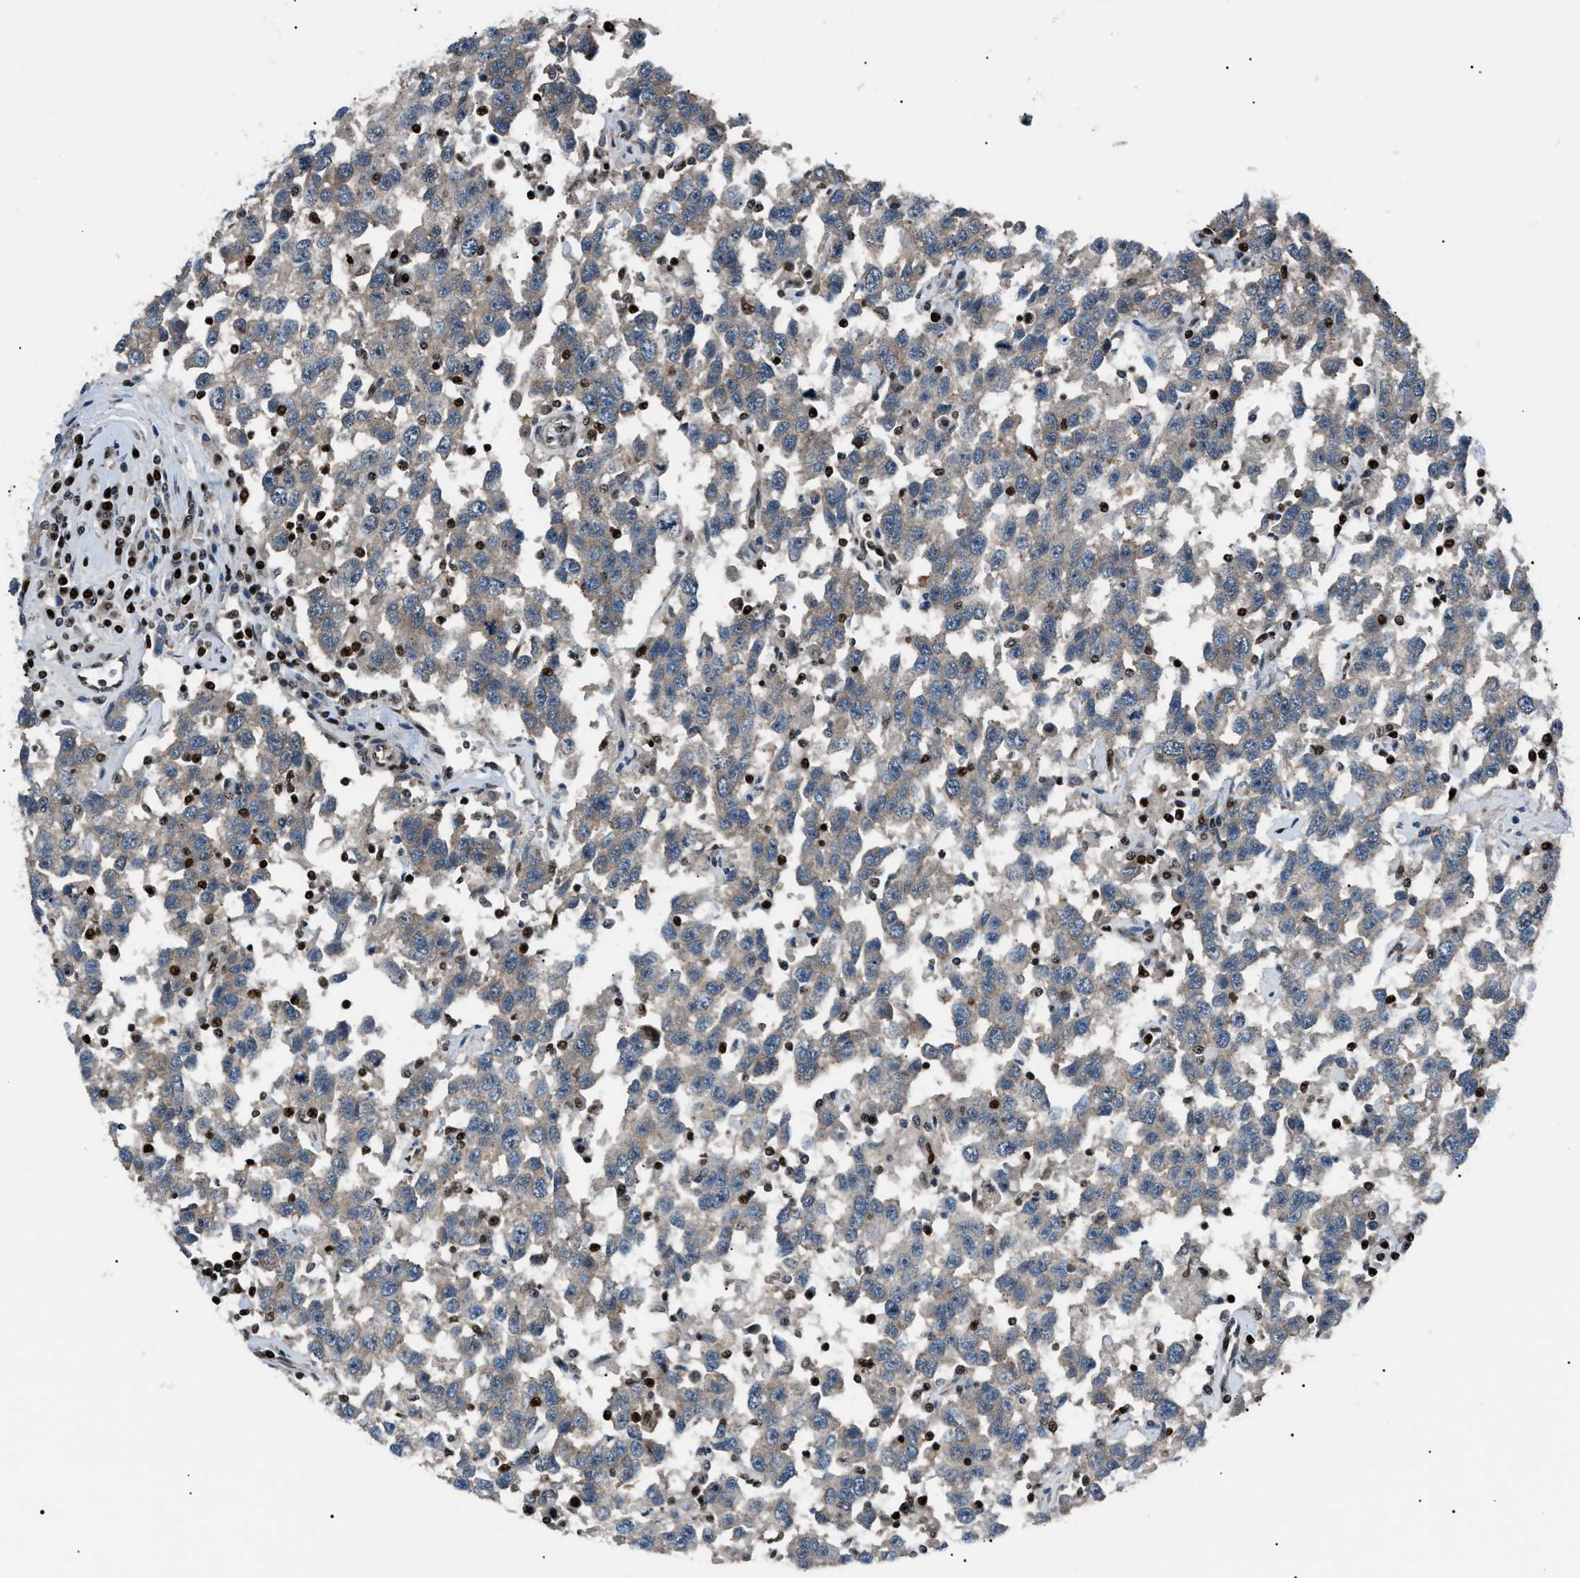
{"staining": {"intensity": "weak", "quantity": ">75%", "location": "cytoplasmic/membranous"}, "tissue": "testis cancer", "cell_type": "Tumor cells", "image_type": "cancer", "snomed": [{"axis": "morphology", "description": "Seminoma, NOS"}, {"axis": "topography", "description": "Testis"}], "caption": "A micrograph of testis seminoma stained for a protein exhibits weak cytoplasmic/membranous brown staining in tumor cells. The protein is shown in brown color, while the nuclei are stained blue.", "gene": "PRKX", "patient": {"sex": "male", "age": 41}}